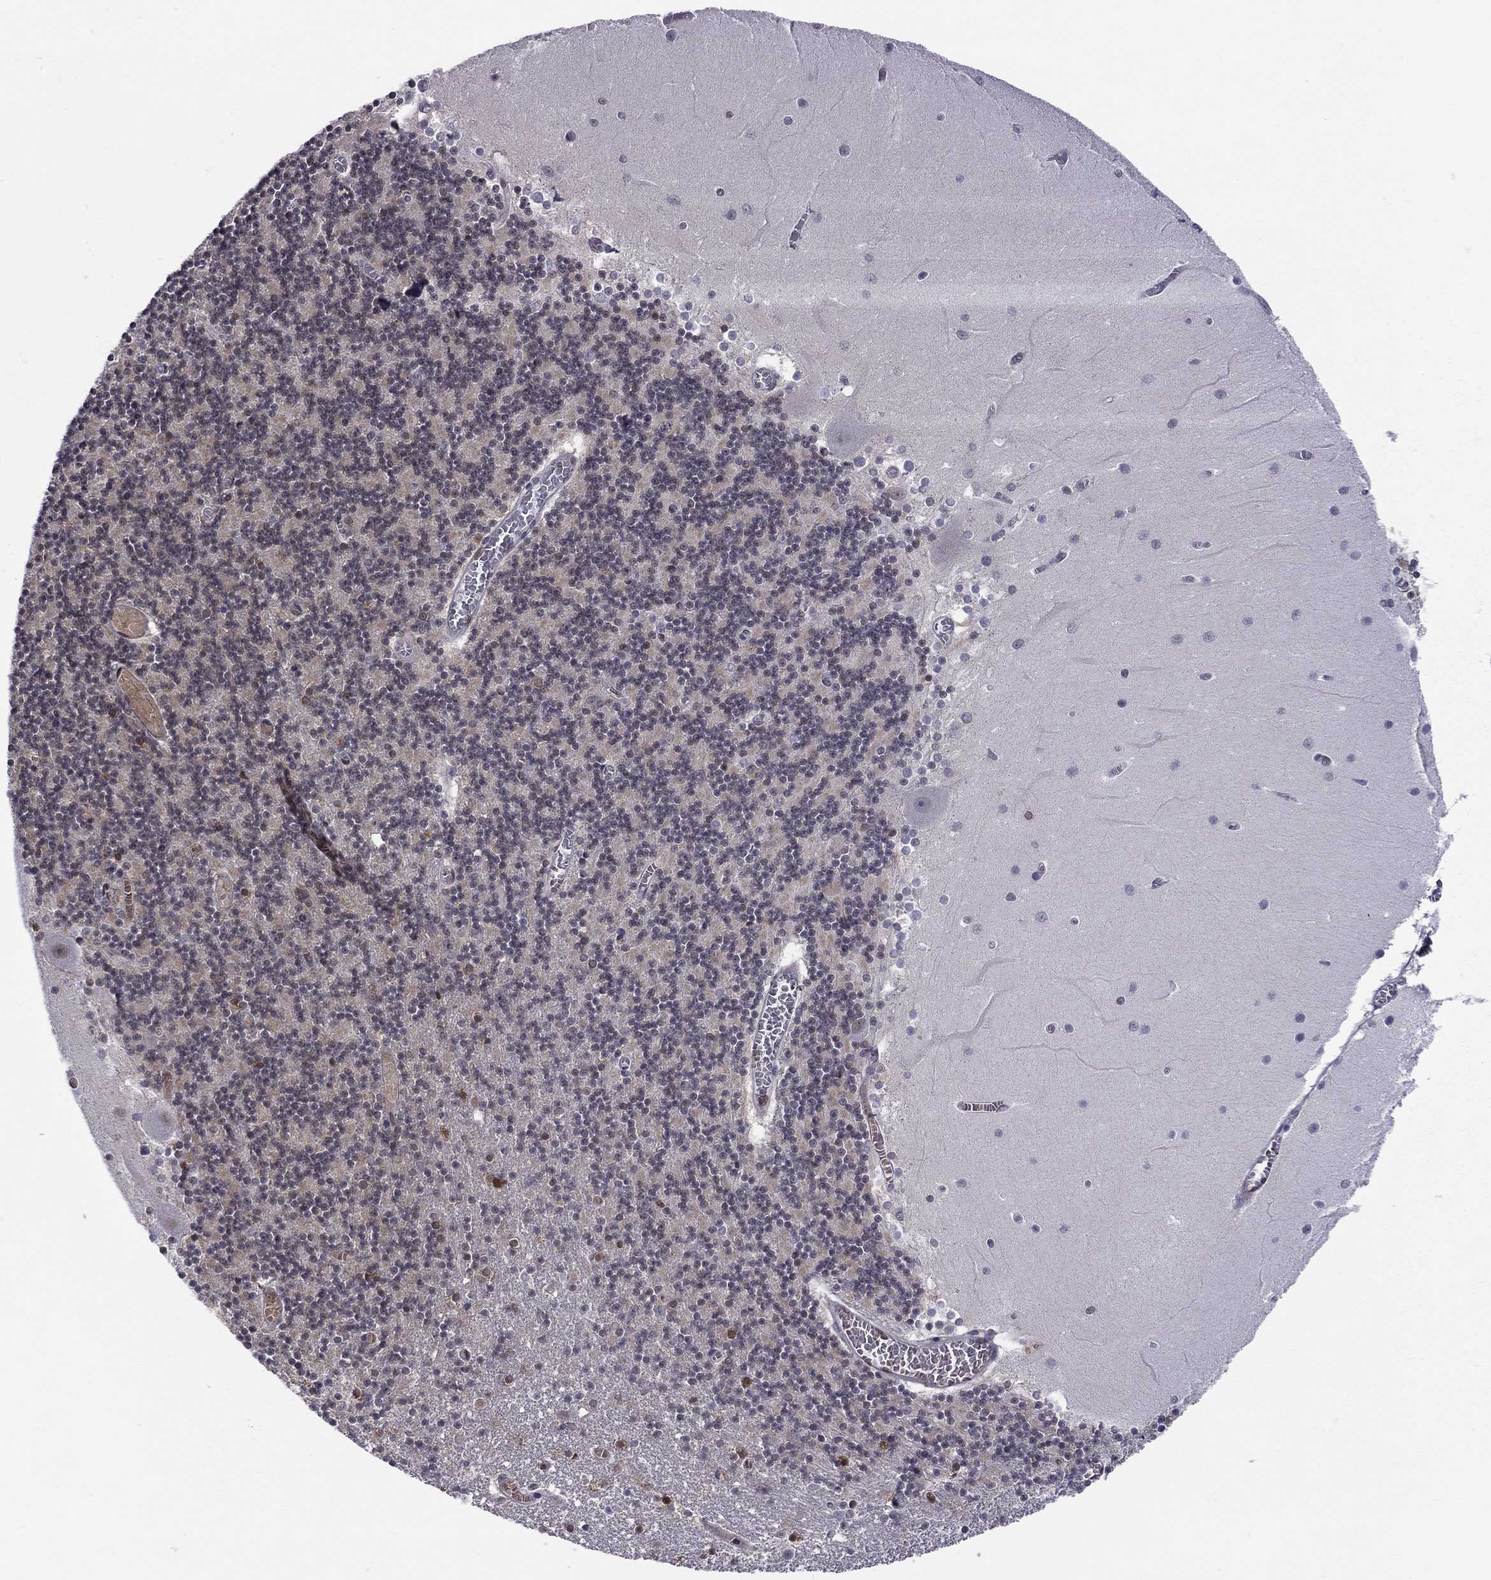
{"staining": {"intensity": "moderate", "quantity": "<25%", "location": "nuclear"}, "tissue": "cerebellum", "cell_type": "Cells in granular layer", "image_type": "normal", "snomed": [{"axis": "morphology", "description": "Normal tissue, NOS"}, {"axis": "topography", "description": "Cerebellum"}], "caption": "Cells in granular layer reveal moderate nuclear expression in about <25% of cells in normal cerebellum.", "gene": "PCGF3", "patient": {"sex": "female", "age": 28}}